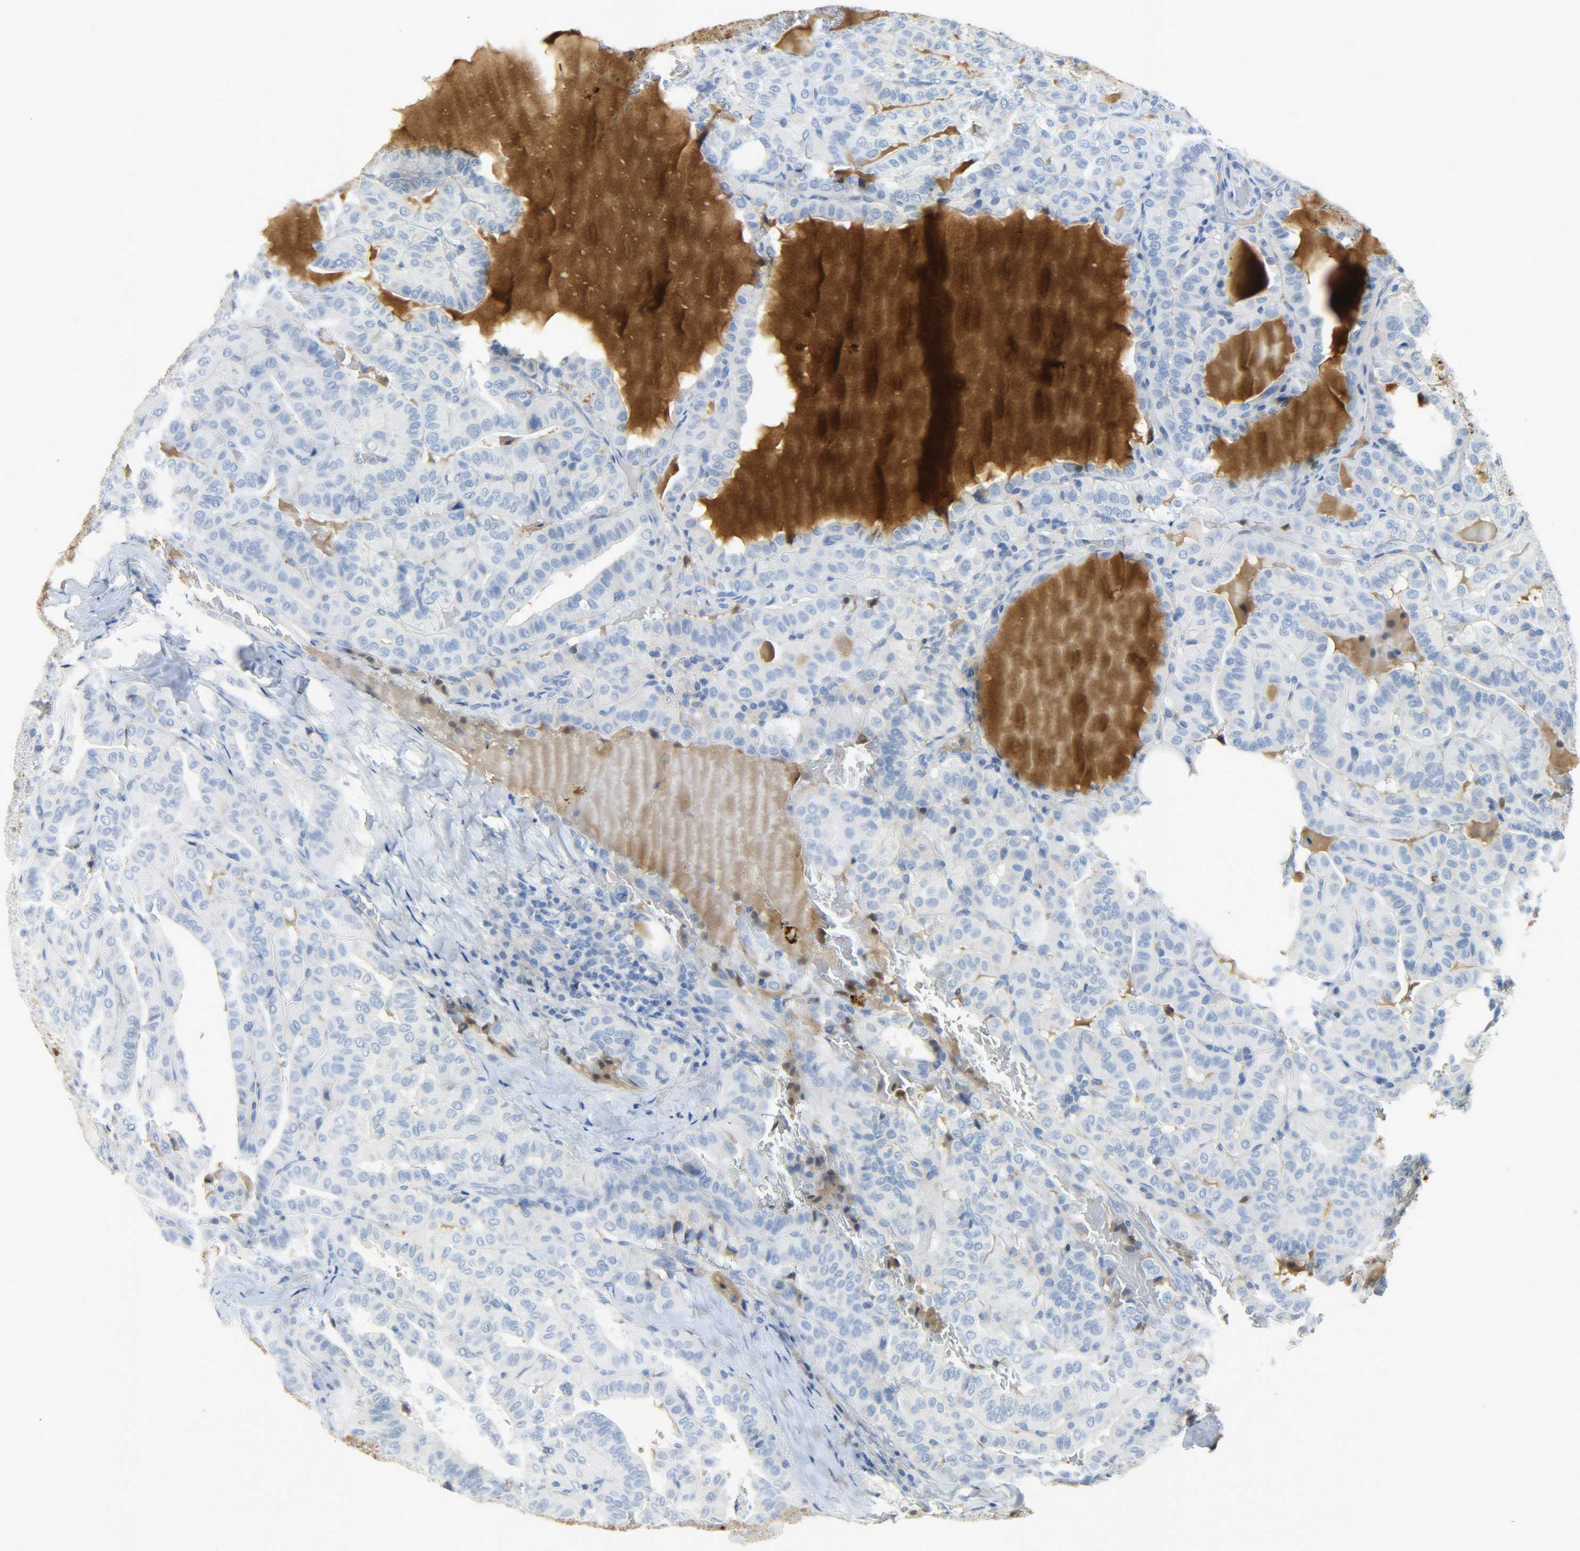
{"staining": {"intensity": "negative", "quantity": "none", "location": "none"}, "tissue": "thyroid cancer", "cell_type": "Tumor cells", "image_type": "cancer", "snomed": [{"axis": "morphology", "description": "Papillary adenocarcinoma, NOS"}, {"axis": "topography", "description": "Thyroid gland"}], "caption": "Thyroid papillary adenocarcinoma stained for a protein using immunohistochemistry (IHC) demonstrates no expression tumor cells.", "gene": "CRP", "patient": {"sex": "male", "age": 77}}